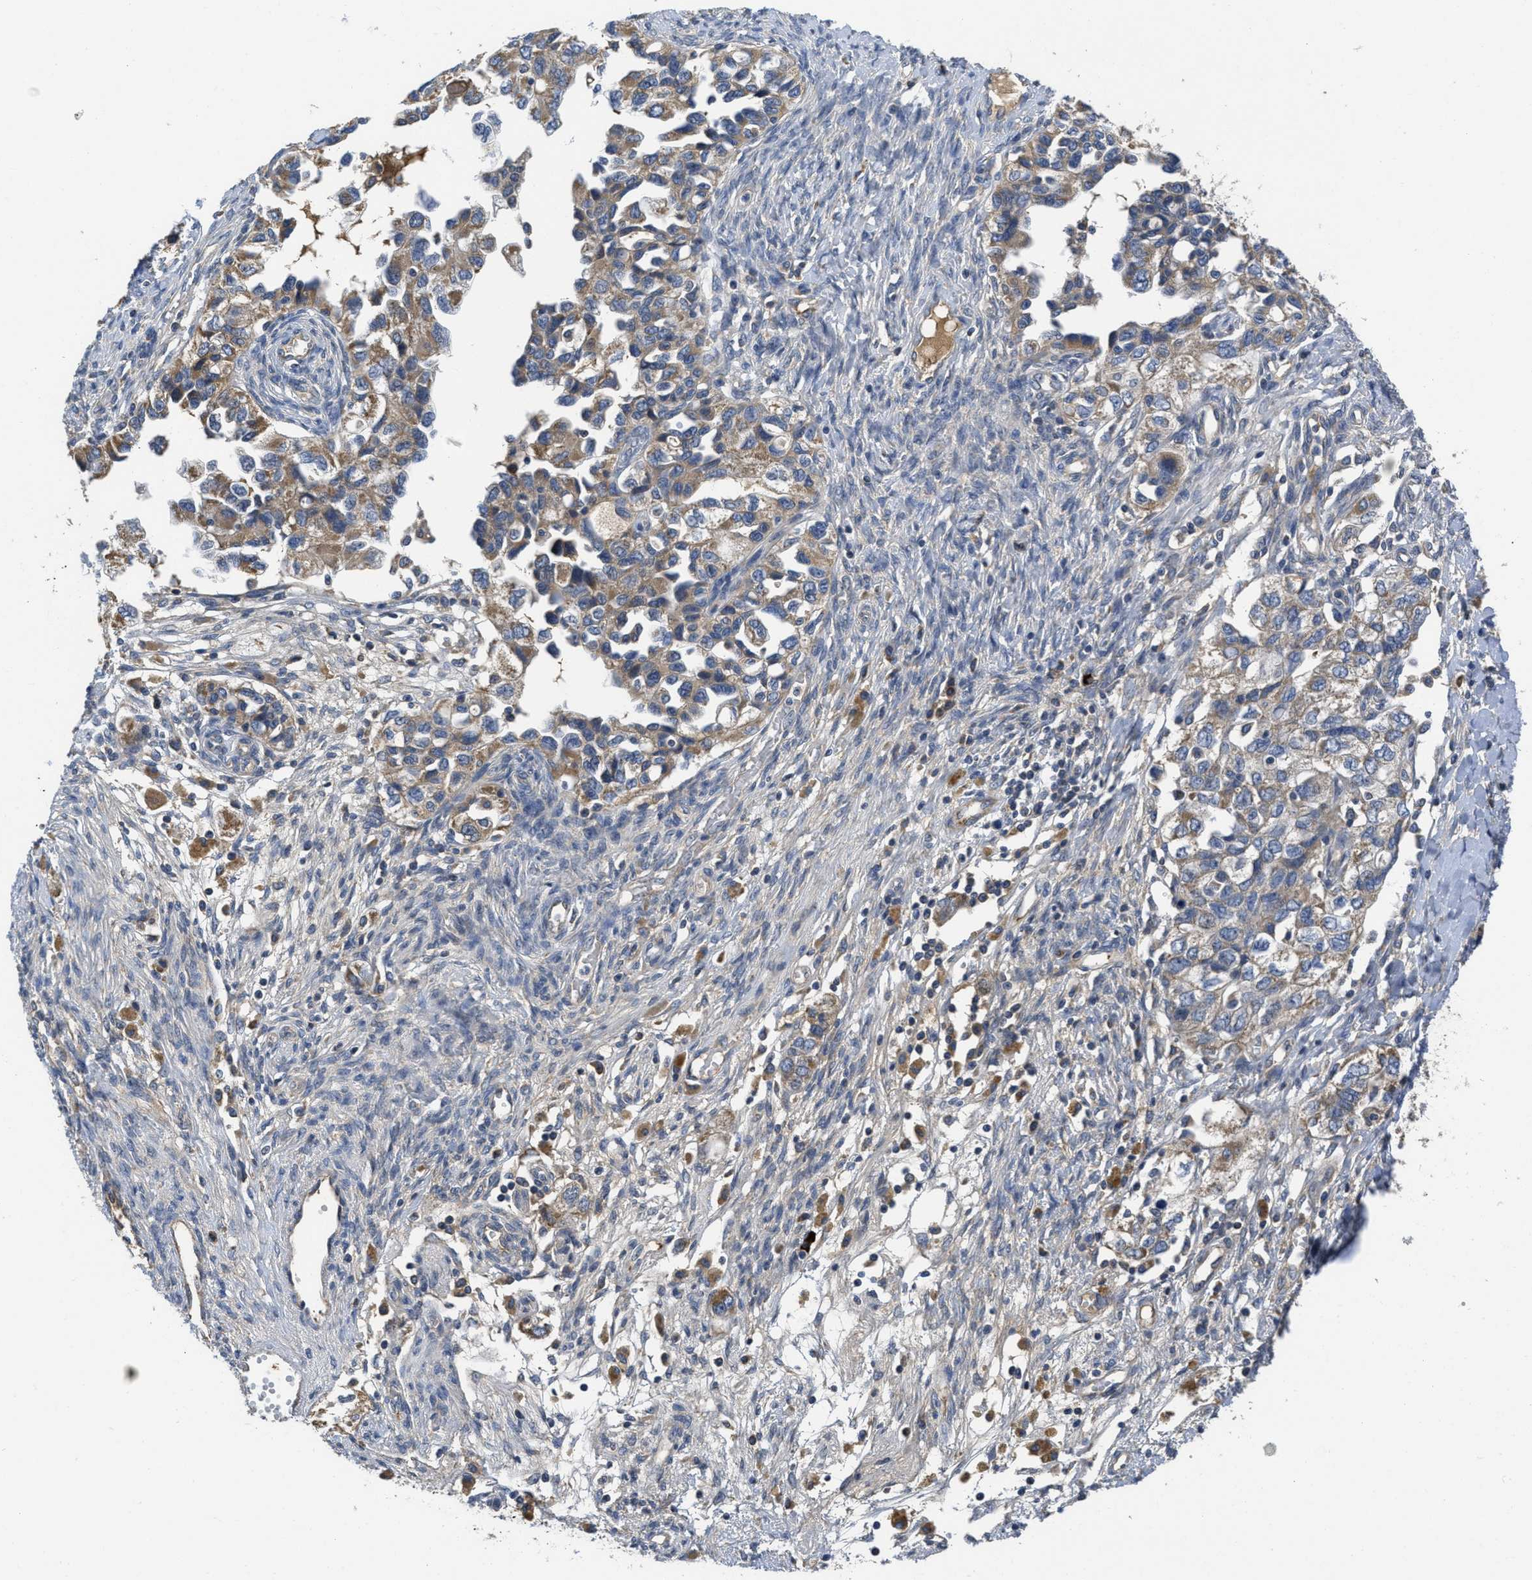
{"staining": {"intensity": "moderate", "quantity": ">75%", "location": "cytoplasmic/membranous"}, "tissue": "ovarian cancer", "cell_type": "Tumor cells", "image_type": "cancer", "snomed": [{"axis": "morphology", "description": "Carcinoma, NOS"}, {"axis": "morphology", "description": "Cystadenocarcinoma, serous, NOS"}, {"axis": "topography", "description": "Ovary"}], "caption": "Ovarian serous cystadenocarcinoma stained for a protein (brown) exhibits moderate cytoplasmic/membranous positive expression in about >75% of tumor cells.", "gene": "GALK1", "patient": {"sex": "female", "age": 69}}